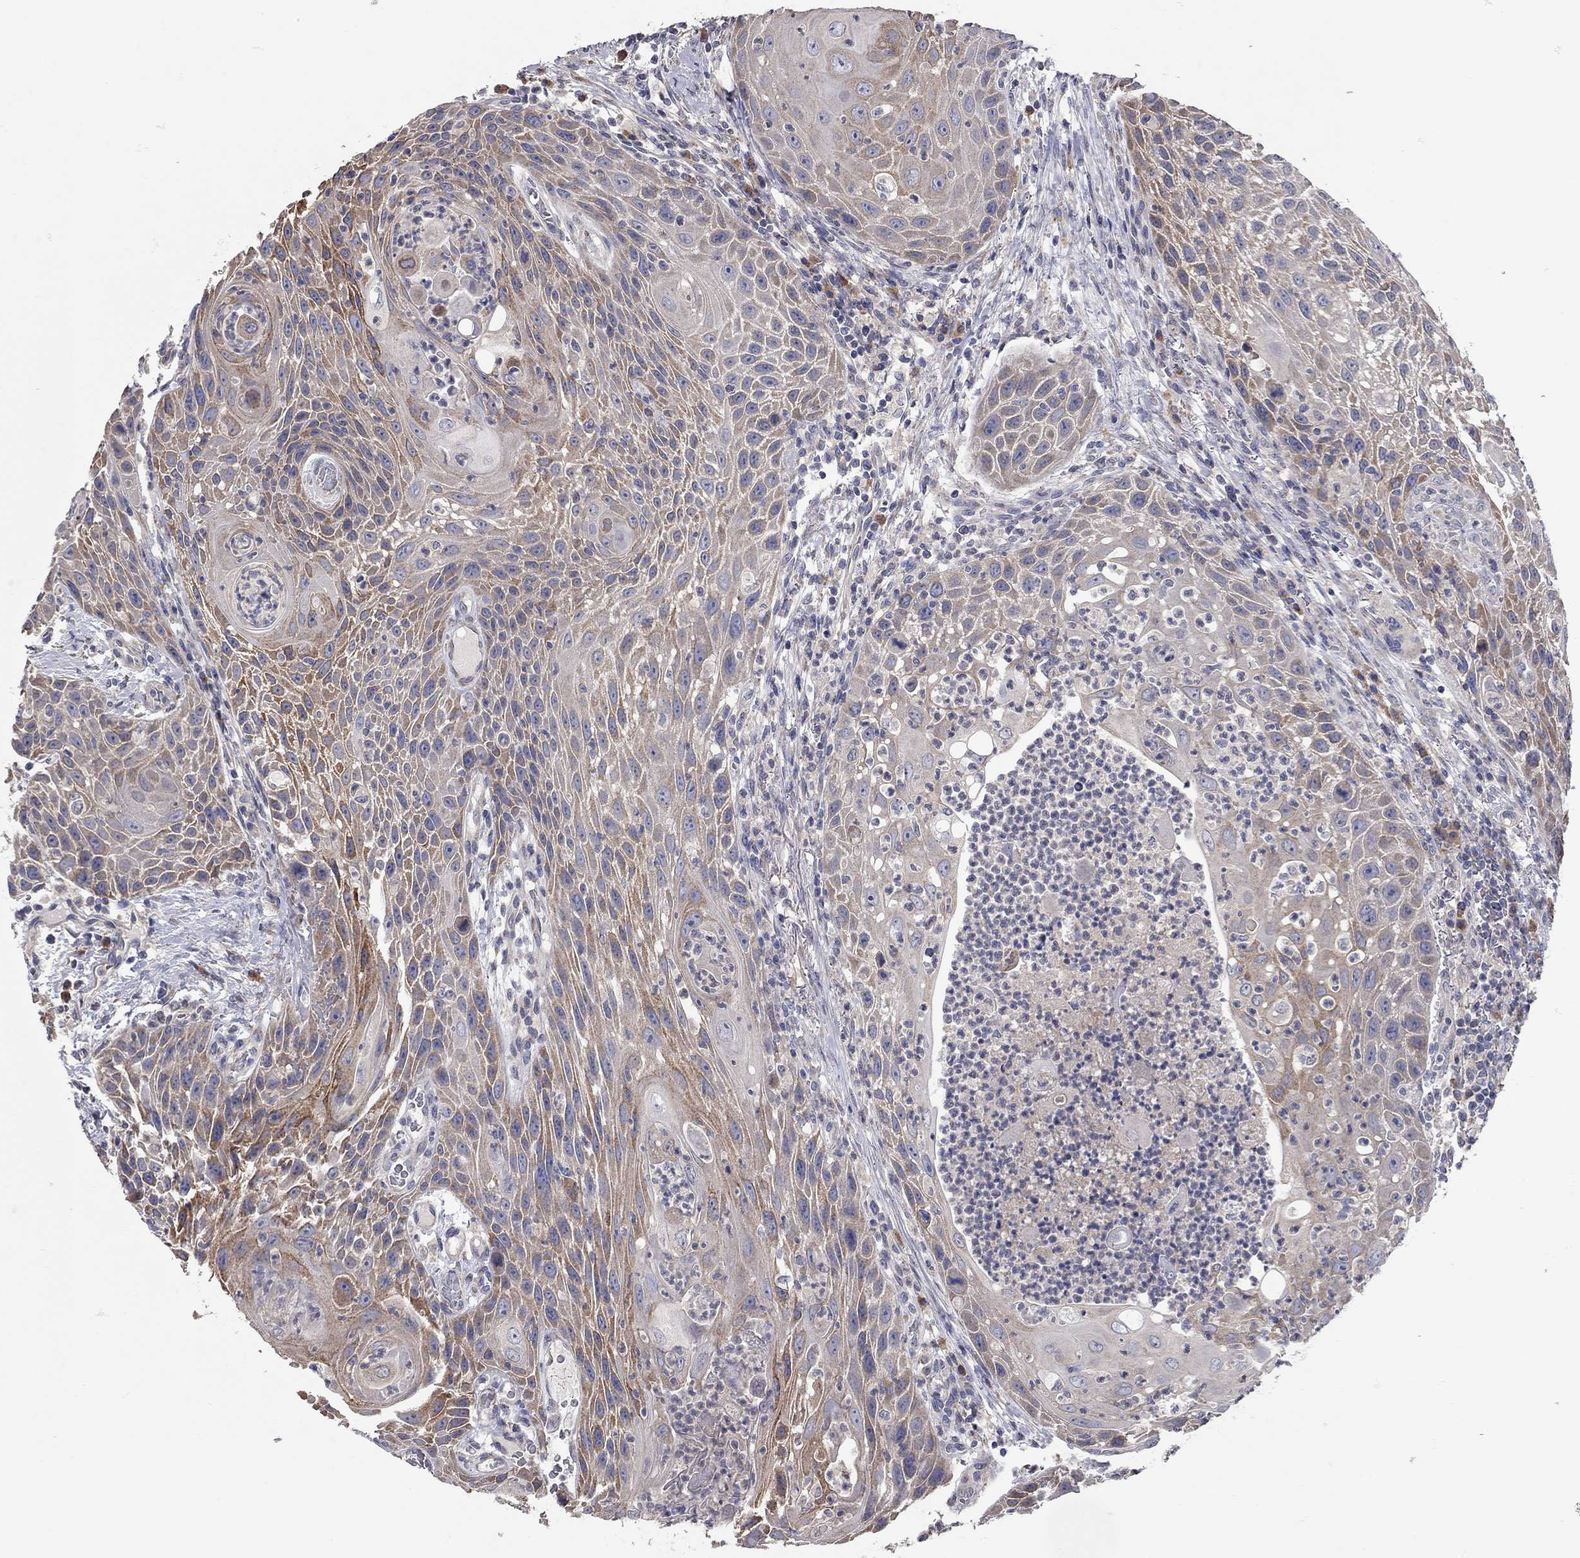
{"staining": {"intensity": "moderate", "quantity": "<25%", "location": "cytoplasmic/membranous"}, "tissue": "head and neck cancer", "cell_type": "Tumor cells", "image_type": "cancer", "snomed": [{"axis": "morphology", "description": "Squamous cell carcinoma, NOS"}, {"axis": "topography", "description": "Head-Neck"}], "caption": "IHC micrograph of neoplastic tissue: human head and neck cancer stained using immunohistochemistry reveals low levels of moderate protein expression localized specifically in the cytoplasmic/membranous of tumor cells, appearing as a cytoplasmic/membranous brown color.", "gene": "XAGE2", "patient": {"sex": "male", "age": 69}}